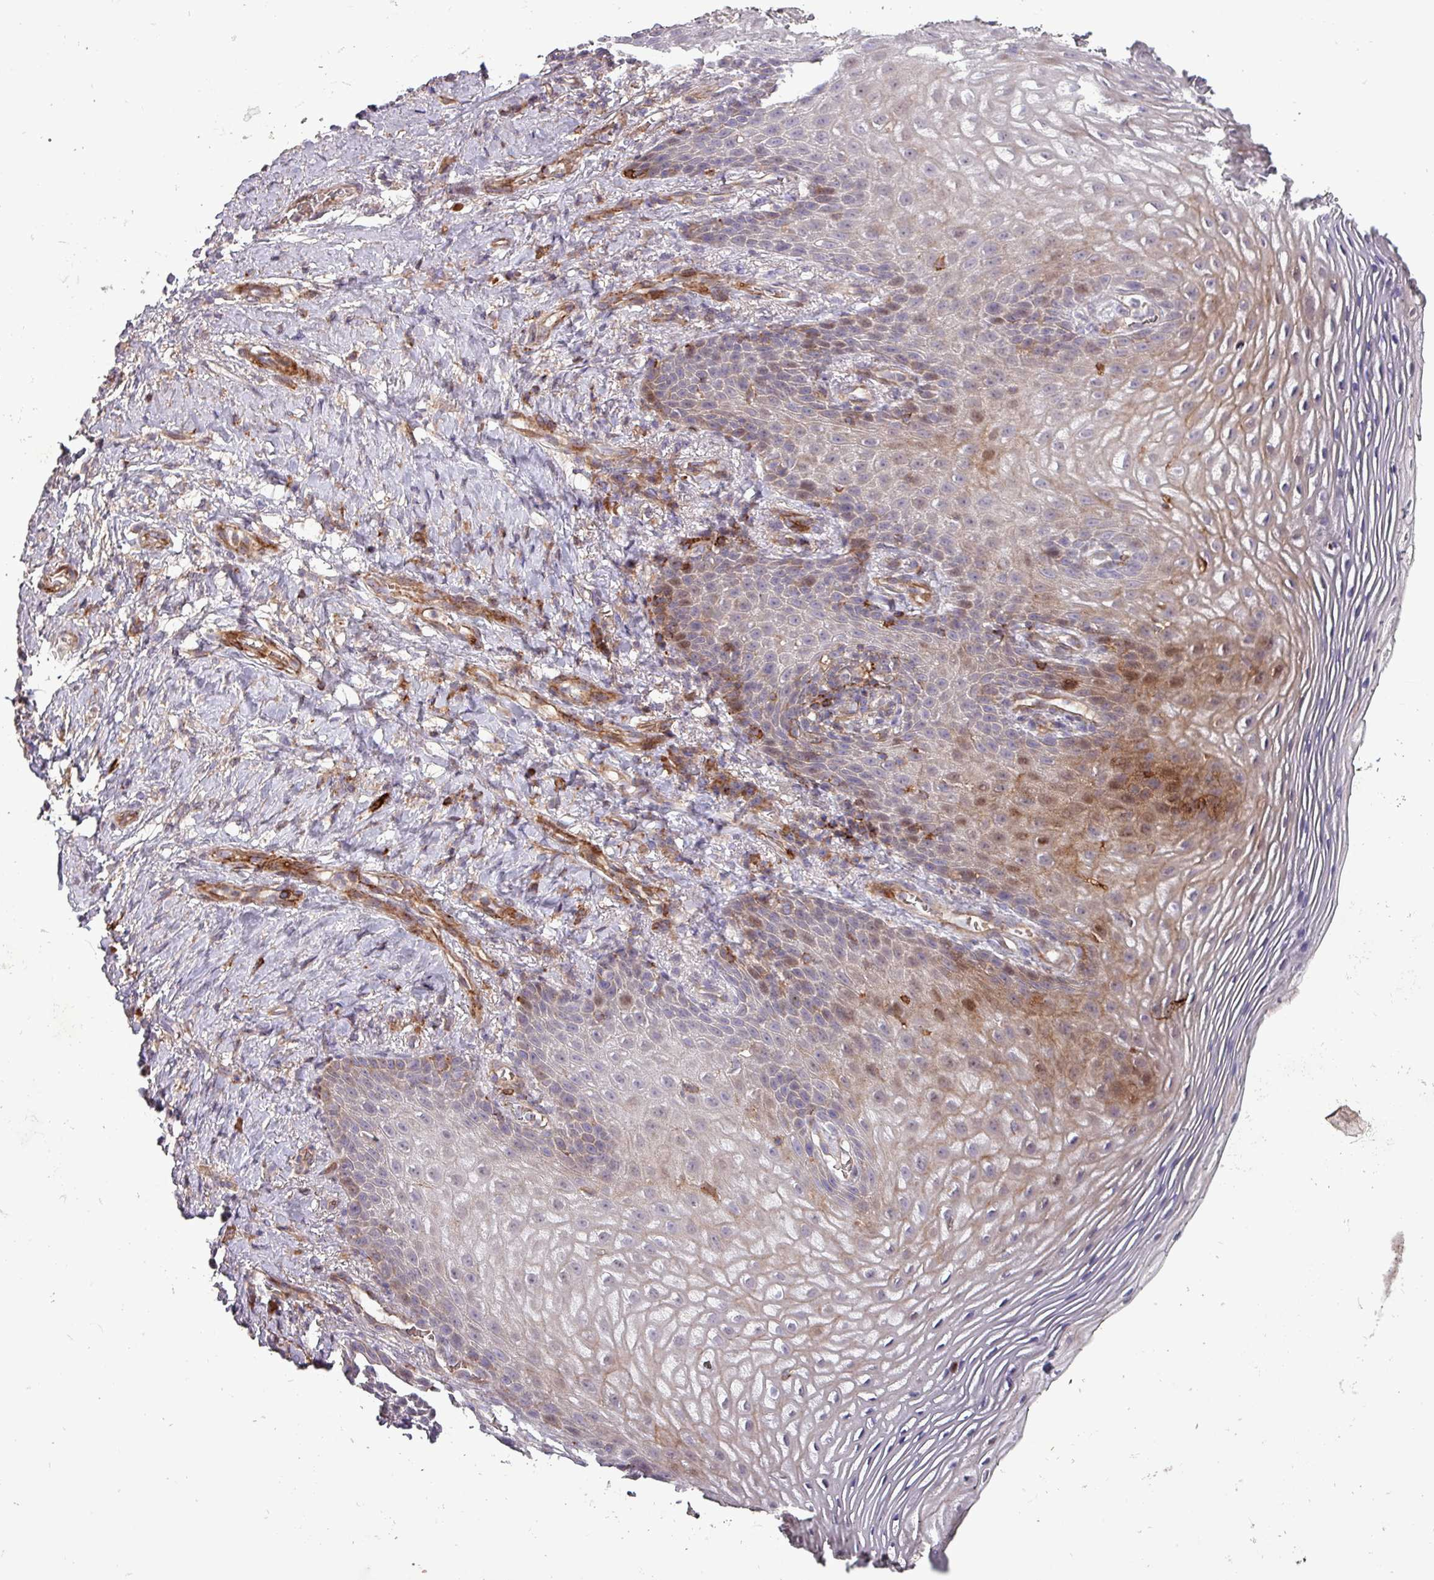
{"staining": {"intensity": "moderate", "quantity": "<25%", "location": "cytoplasmic/membranous,nuclear"}, "tissue": "vagina", "cell_type": "Squamous epithelial cells", "image_type": "normal", "snomed": [{"axis": "morphology", "description": "Normal tissue, NOS"}, {"axis": "topography", "description": "Vagina"}], "caption": "Protein staining by immunohistochemistry (IHC) displays moderate cytoplasmic/membranous,nuclear staining in approximately <25% of squamous epithelial cells in unremarkable vagina.", "gene": "TPRA1", "patient": {"sex": "female", "age": 60}}